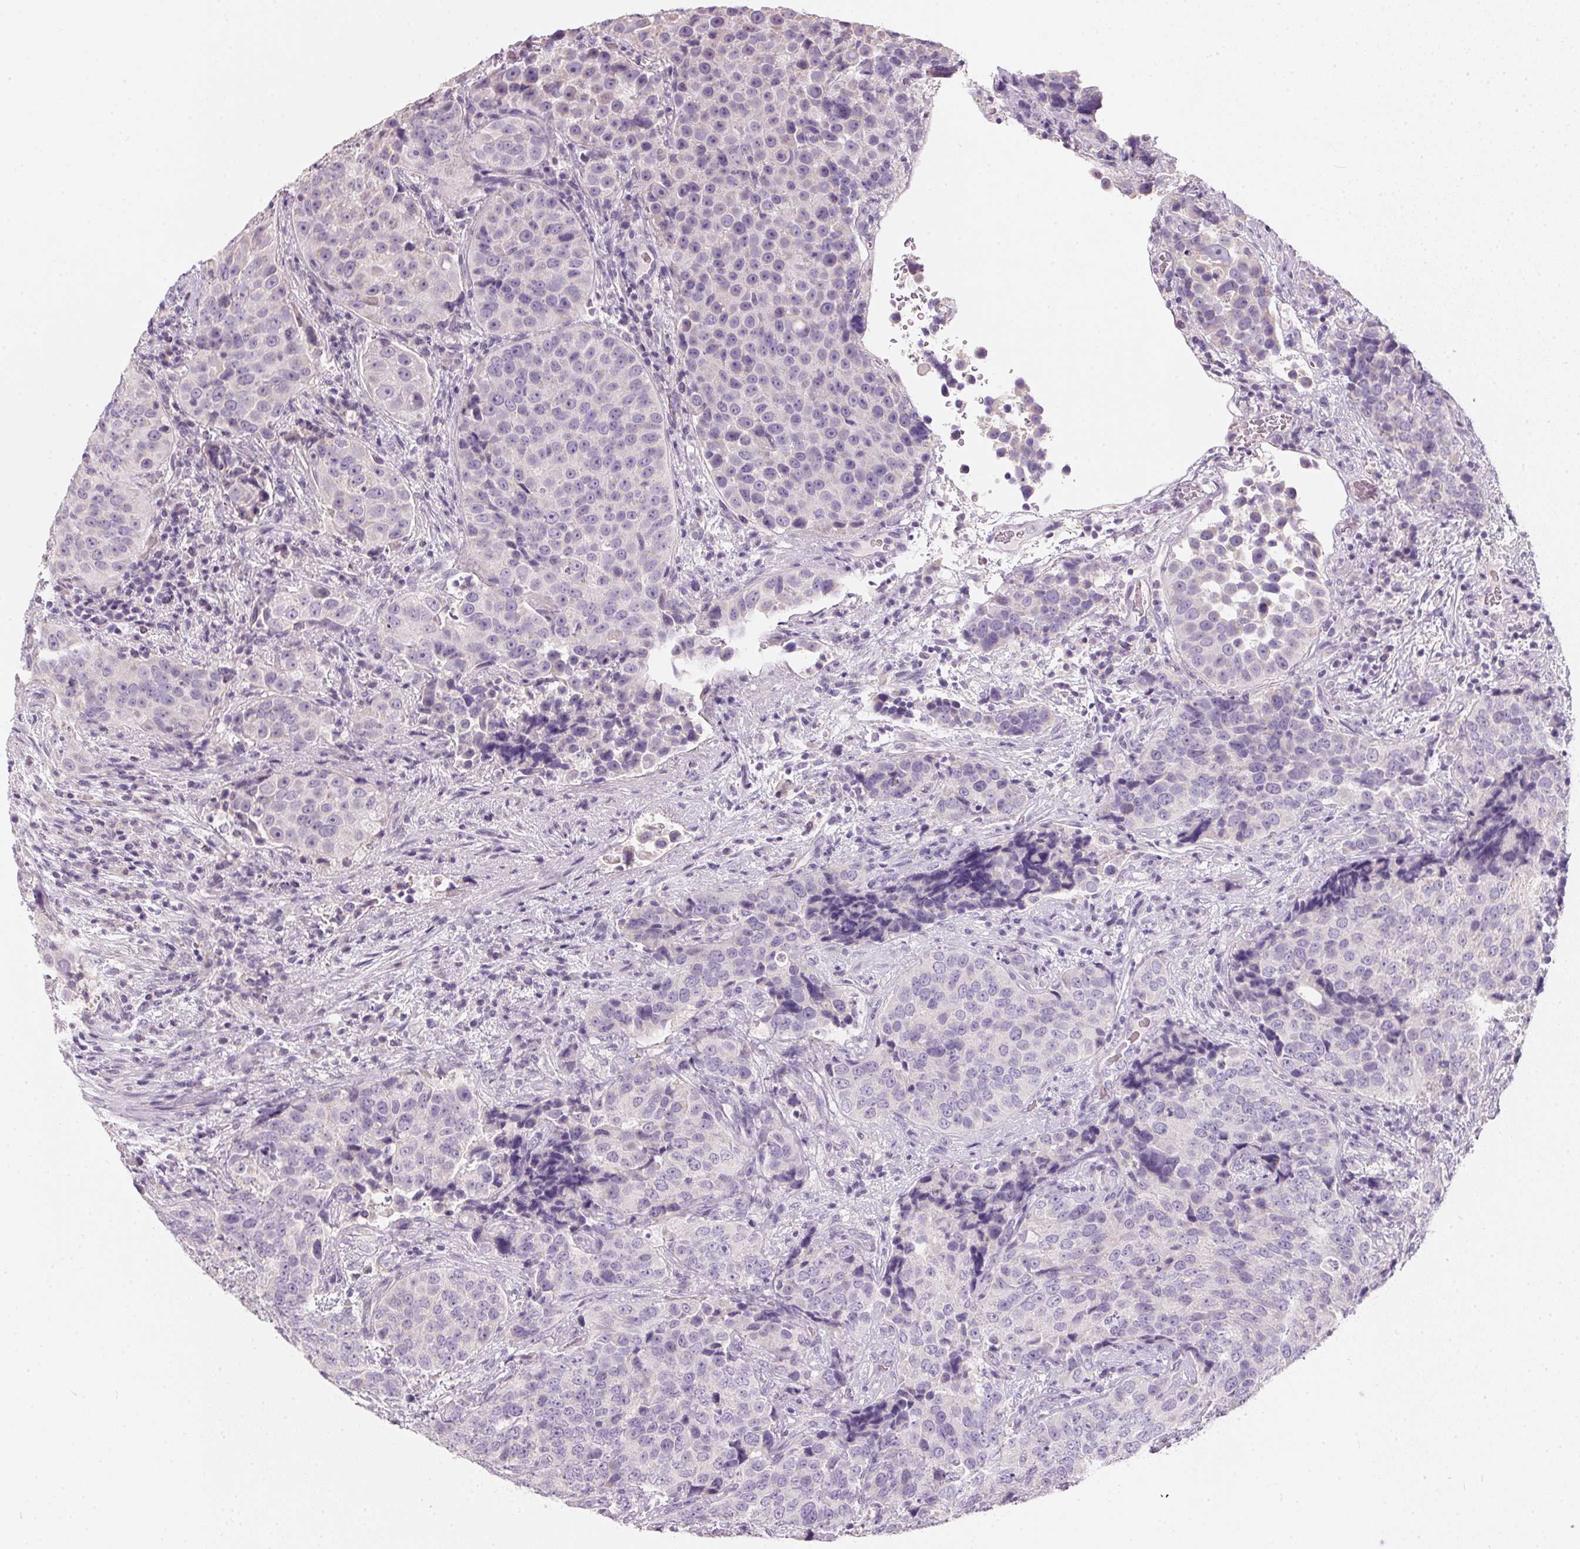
{"staining": {"intensity": "negative", "quantity": "none", "location": "none"}, "tissue": "urothelial cancer", "cell_type": "Tumor cells", "image_type": "cancer", "snomed": [{"axis": "morphology", "description": "Urothelial carcinoma, NOS"}, {"axis": "topography", "description": "Urinary bladder"}], "caption": "Image shows no significant protein staining in tumor cells of transitional cell carcinoma.", "gene": "HSD17B1", "patient": {"sex": "male", "age": 52}}